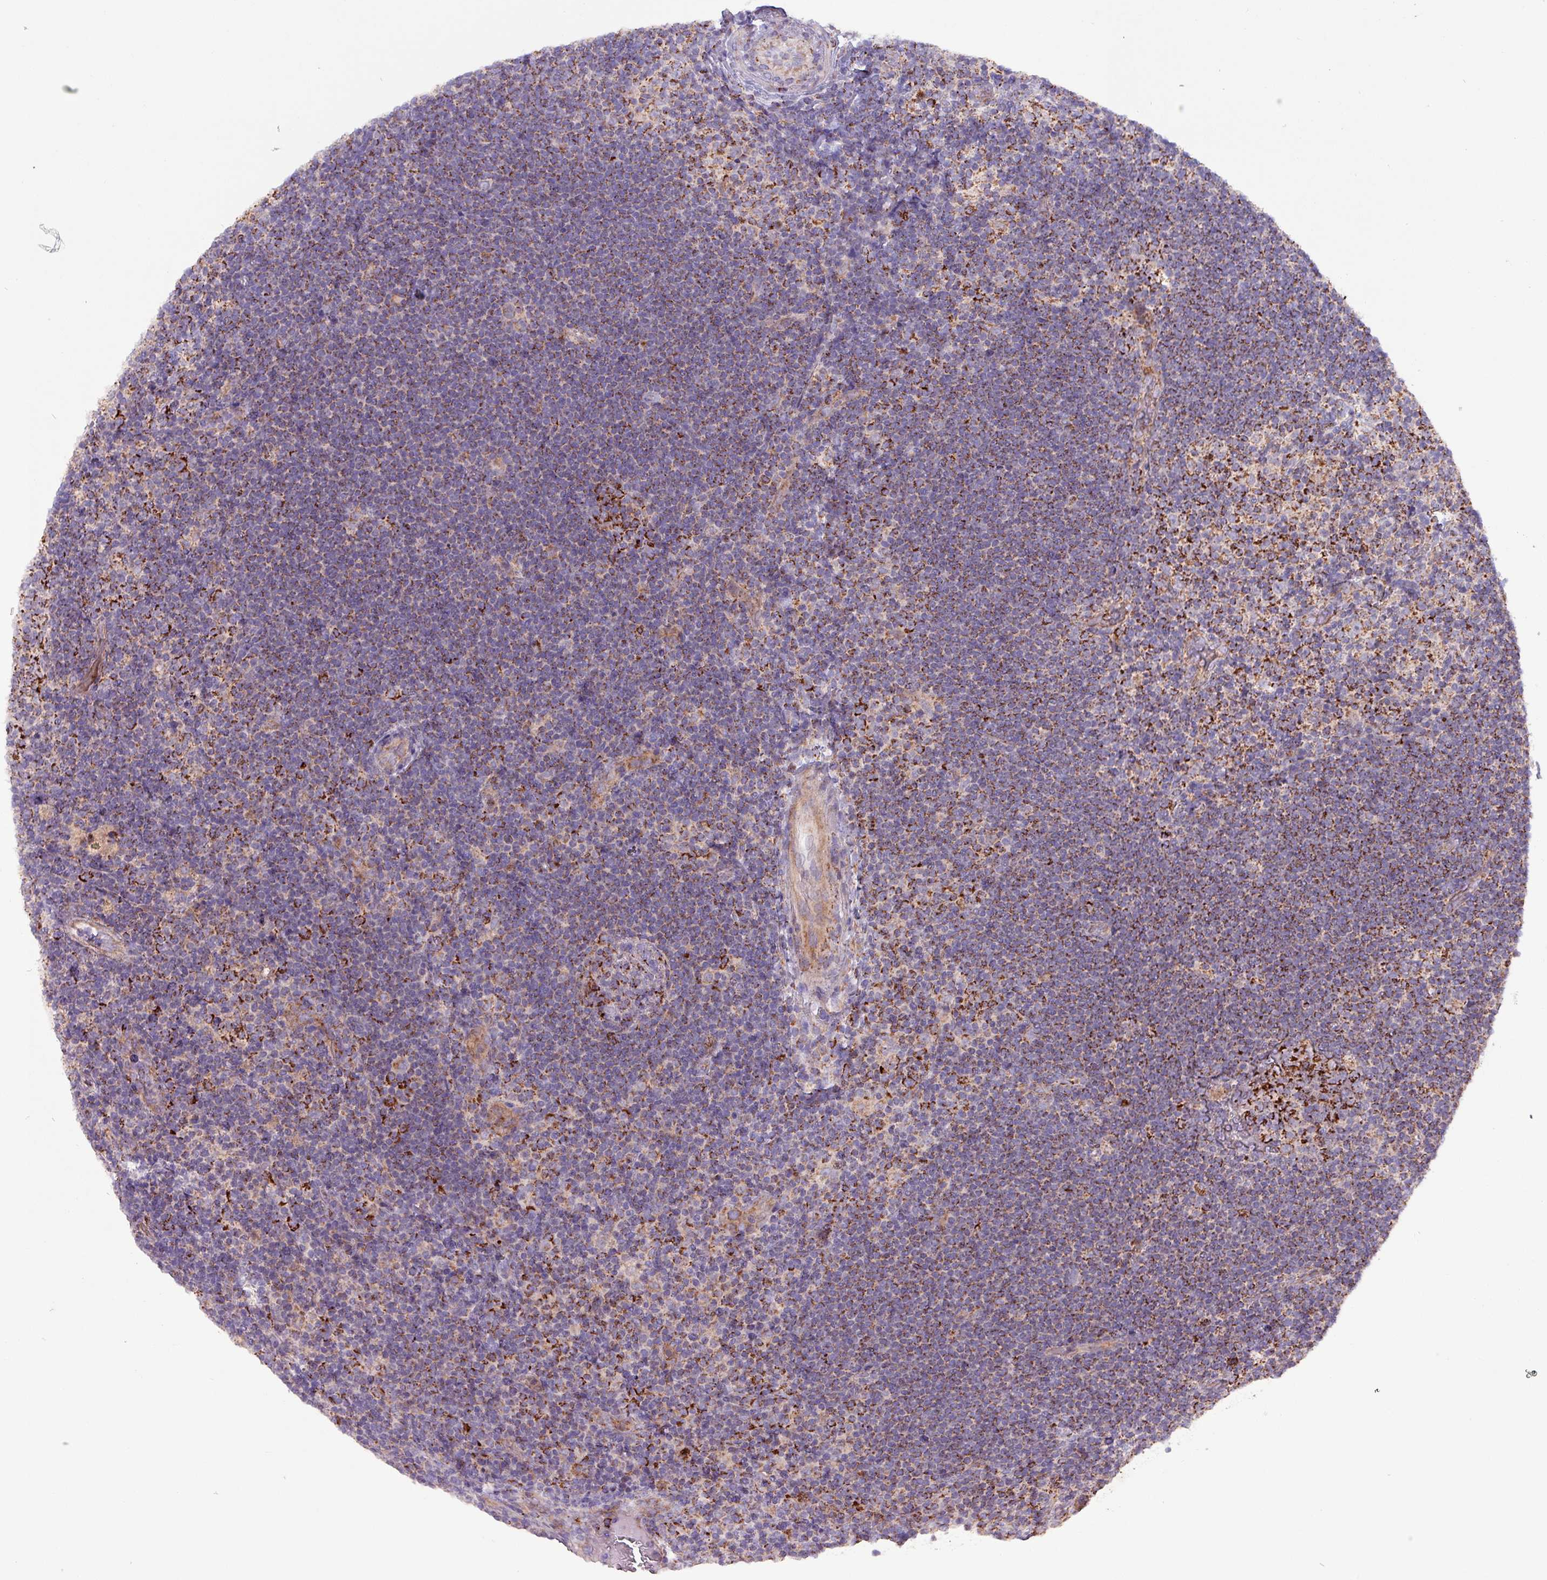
{"staining": {"intensity": "weak", "quantity": ">75%", "location": "cytoplasmic/membranous"}, "tissue": "lymphoma", "cell_type": "Tumor cells", "image_type": "cancer", "snomed": [{"axis": "morphology", "description": "Hodgkin's disease, NOS"}, {"axis": "topography", "description": "Lymph node"}], "caption": "This histopathology image demonstrates immunohistochemistry staining of lymphoma, with low weak cytoplasmic/membranous expression in about >75% of tumor cells.", "gene": "ZNF322", "patient": {"sex": "female", "age": 57}}